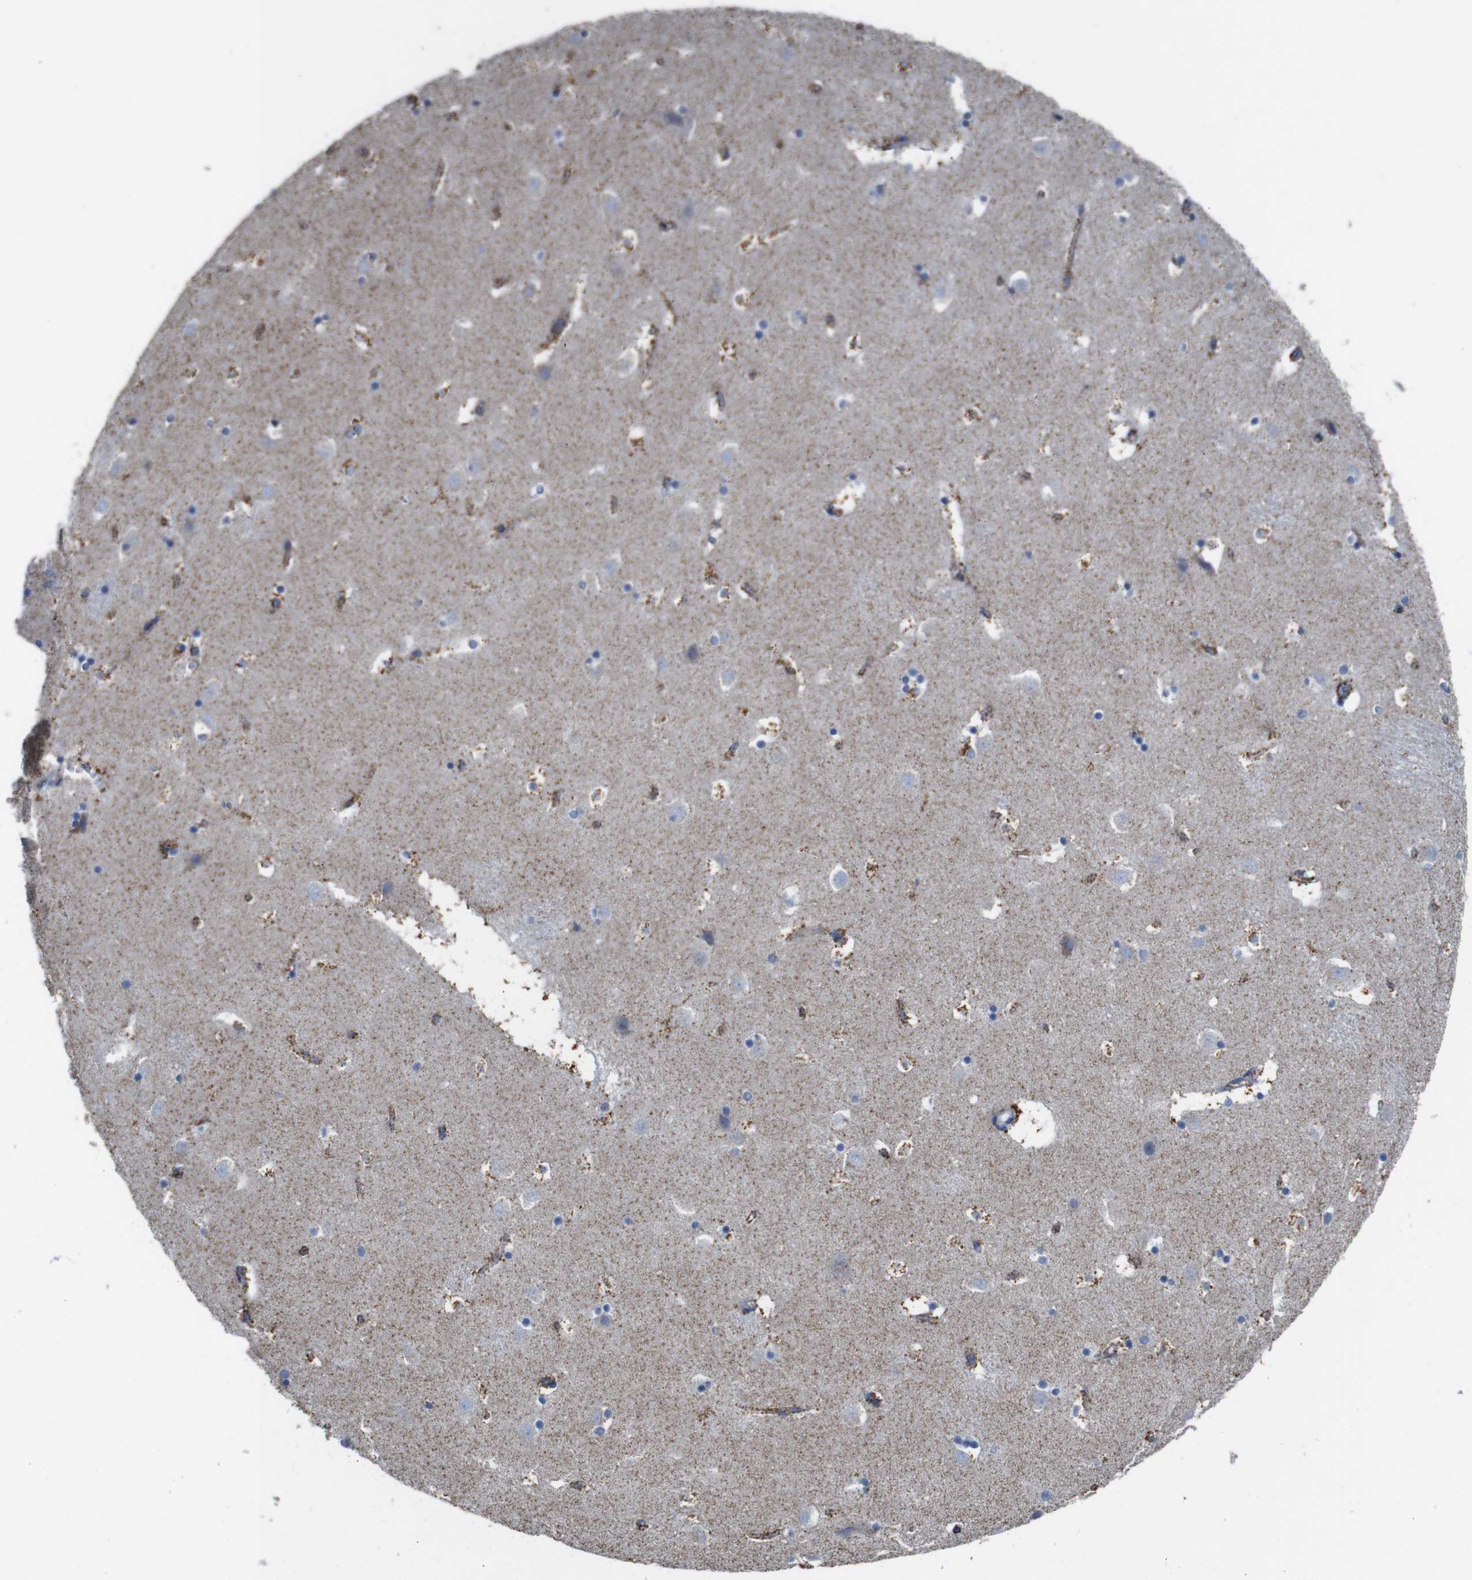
{"staining": {"intensity": "negative", "quantity": "none", "location": "none"}, "tissue": "caudate", "cell_type": "Glial cells", "image_type": "normal", "snomed": [{"axis": "morphology", "description": "Normal tissue, NOS"}, {"axis": "topography", "description": "Lateral ventricle wall"}], "caption": "High power microscopy histopathology image of an immunohistochemistry (IHC) image of unremarkable caudate, revealing no significant positivity in glial cells.", "gene": "MAOA", "patient": {"sex": "male", "age": 45}}